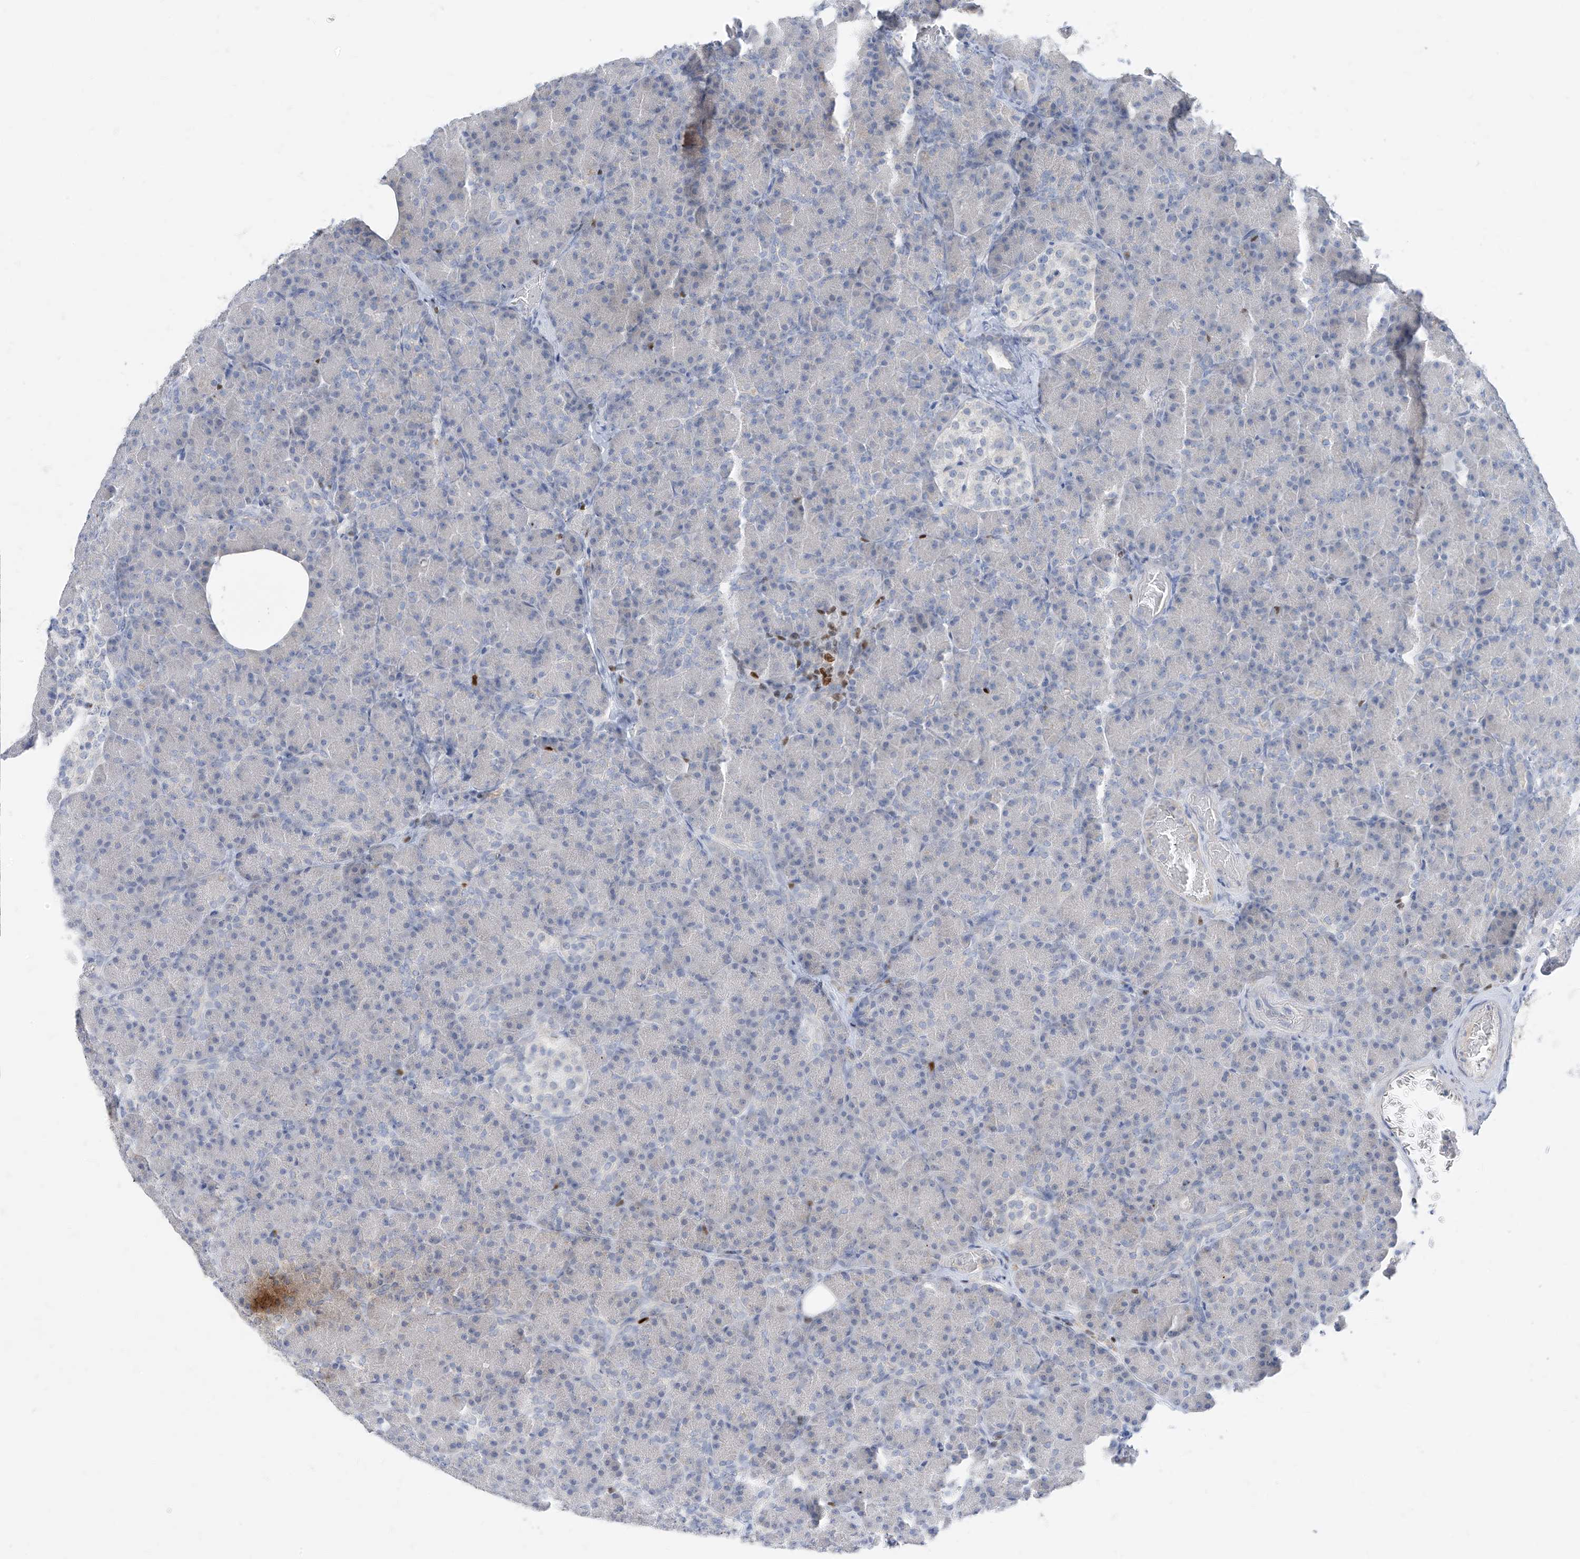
{"staining": {"intensity": "weak", "quantity": "<25%", "location": "cytoplasmic/membranous"}, "tissue": "pancreas", "cell_type": "Exocrine glandular cells", "image_type": "normal", "snomed": [{"axis": "morphology", "description": "Normal tissue, NOS"}, {"axis": "topography", "description": "Pancreas"}], "caption": "Human pancreas stained for a protein using immunohistochemistry (IHC) demonstrates no staining in exocrine glandular cells.", "gene": "TBX21", "patient": {"sex": "female", "age": 43}}